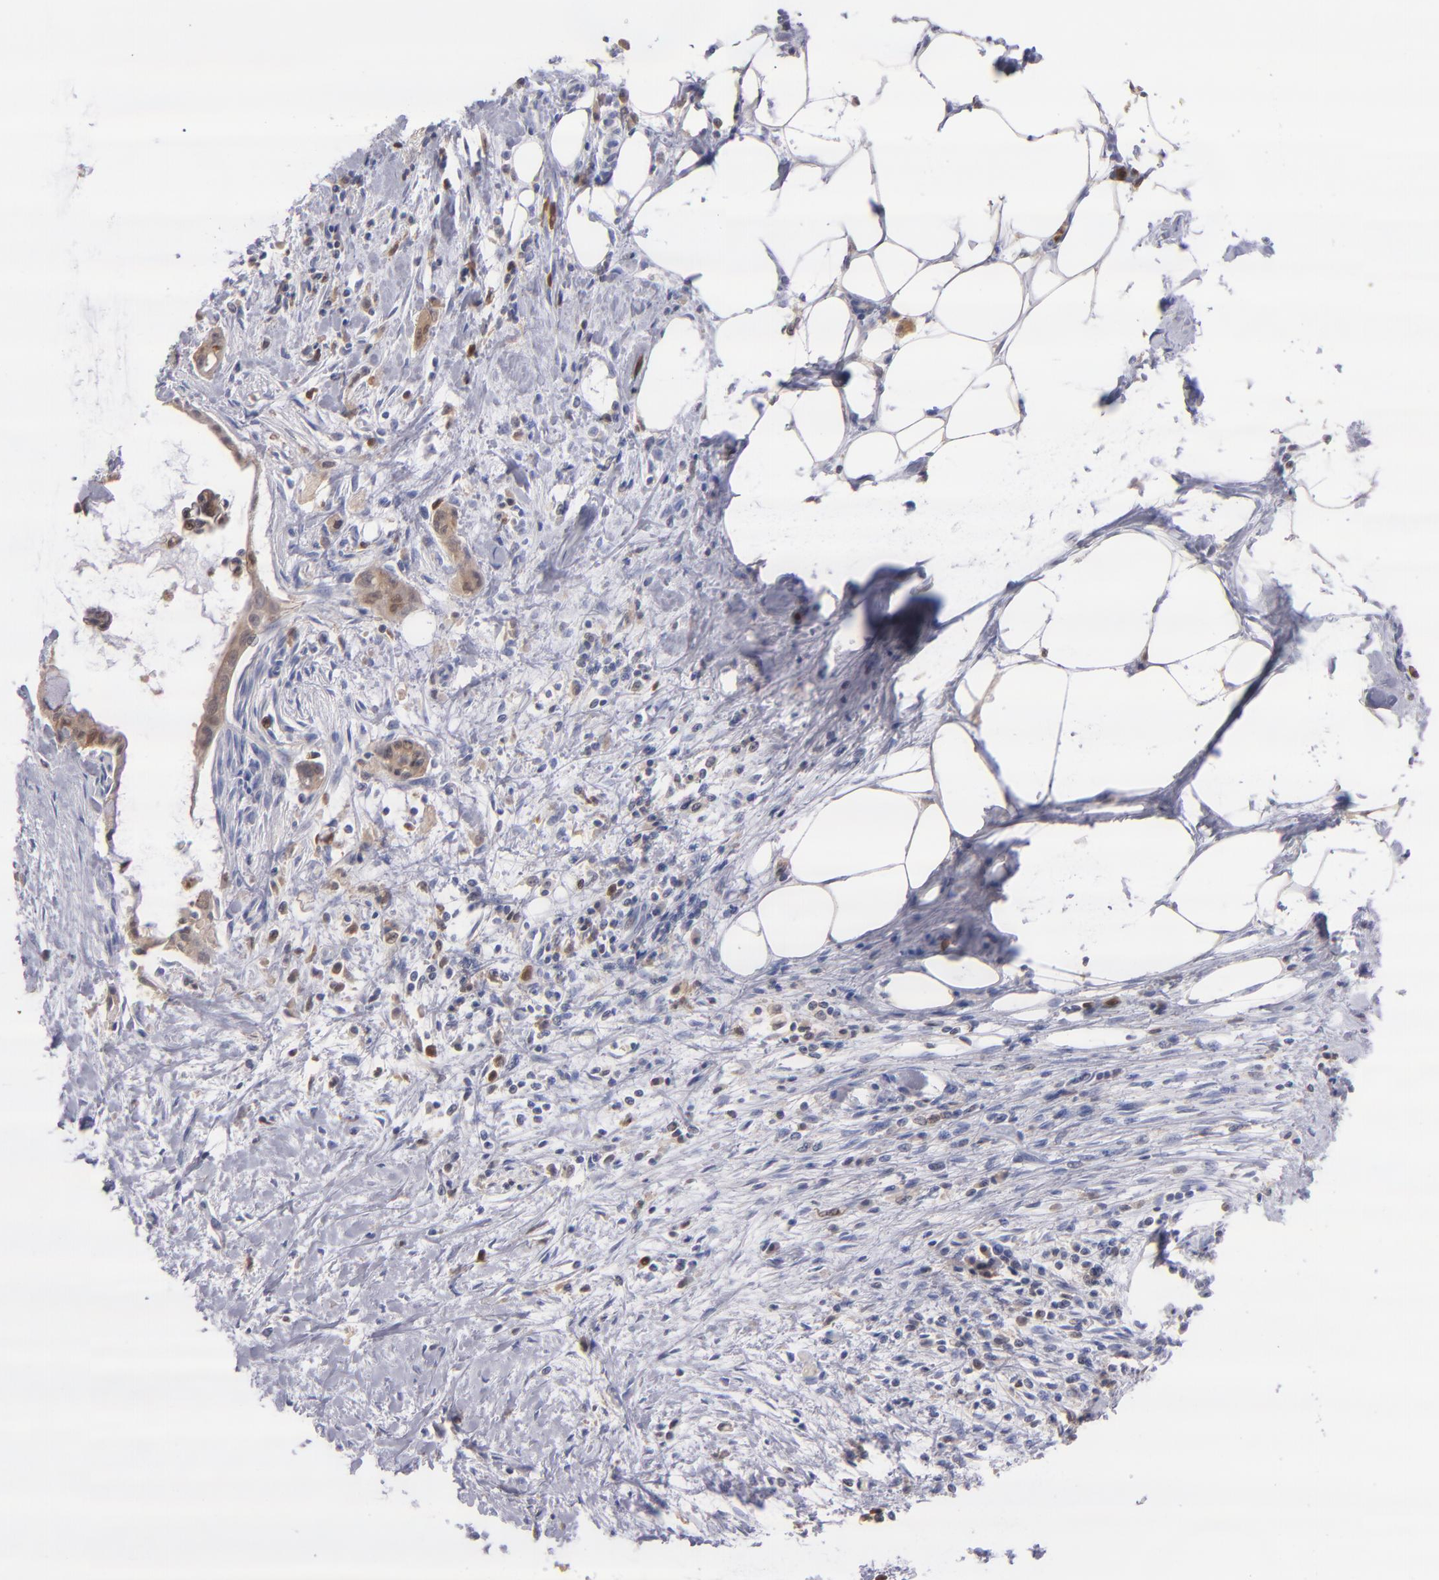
{"staining": {"intensity": "negative", "quantity": "none", "location": "none"}, "tissue": "pancreatic cancer", "cell_type": "Tumor cells", "image_type": "cancer", "snomed": [{"axis": "morphology", "description": "Adenocarcinoma, NOS"}, {"axis": "topography", "description": "Pancreas"}], "caption": "Immunohistochemical staining of human pancreatic cancer exhibits no significant positivity in tumor cells.", "gene": "PRKCD", "patient": {"sex": "male", "age": 59}}